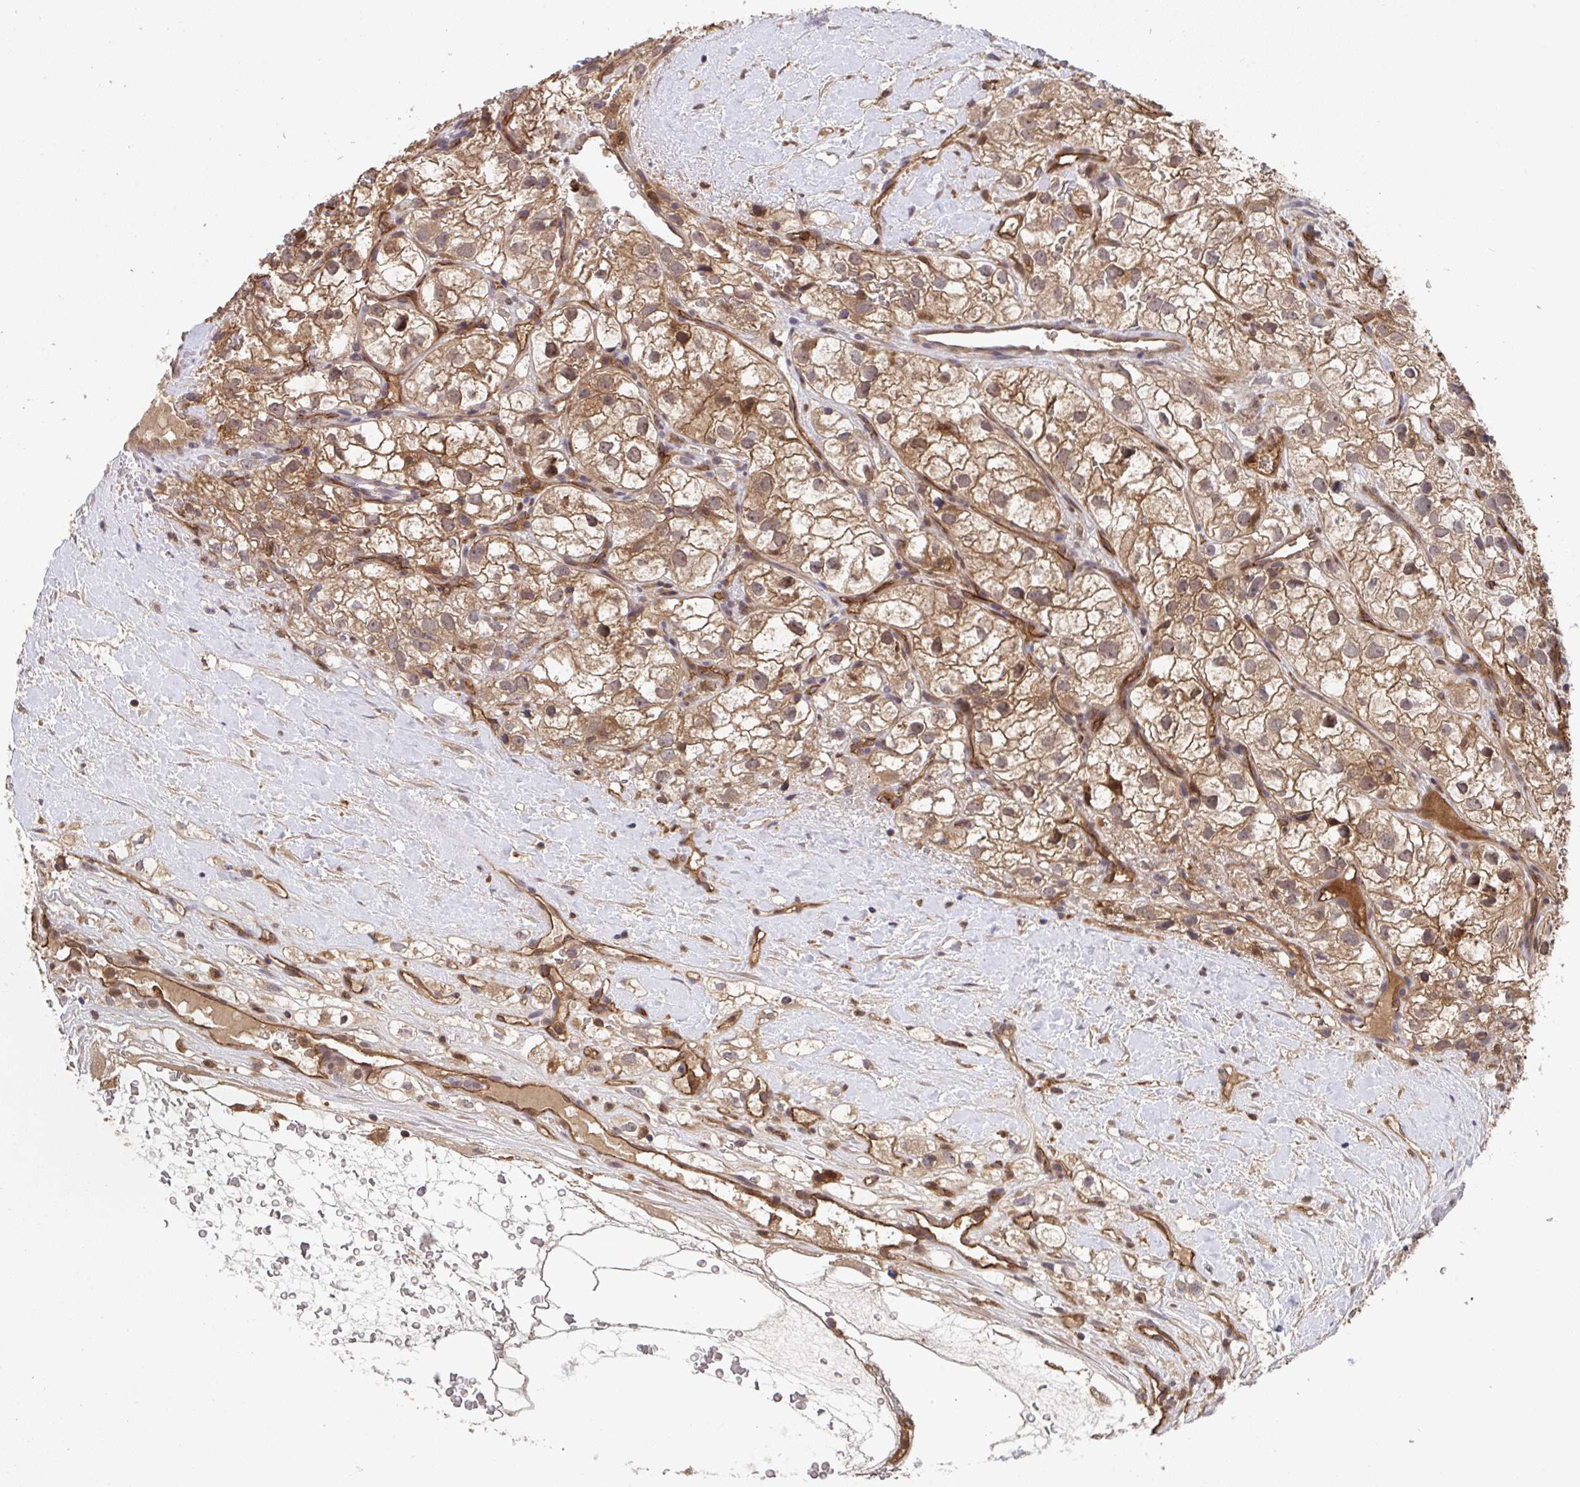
{"staining": {"intensity": "moderate", "quantity": ">75%", "location": "cytoplasmic/membranous,nuclear"}, "tissue": "renal cancer", "cell_type": "Tumor cells", "image_type": "cancer", "snomed": [{"axis": "morphology", "description": "Adenocarcinoma, NOS"}, {"axis": "topography", "description": "Kidney"}], "caption": "A high-resolution micrograph shows immunohistochemistry (IHC) staining of adenocarcinoma (renal), which displays moderate cytoplasmic/membranous and nuclear positivity in about >75% of tumor cells. (Brightfield microscopy of DAB IHC at high magnification).", "gene": "TIGAR", "patient": {"sex": "male", "age": 59}}